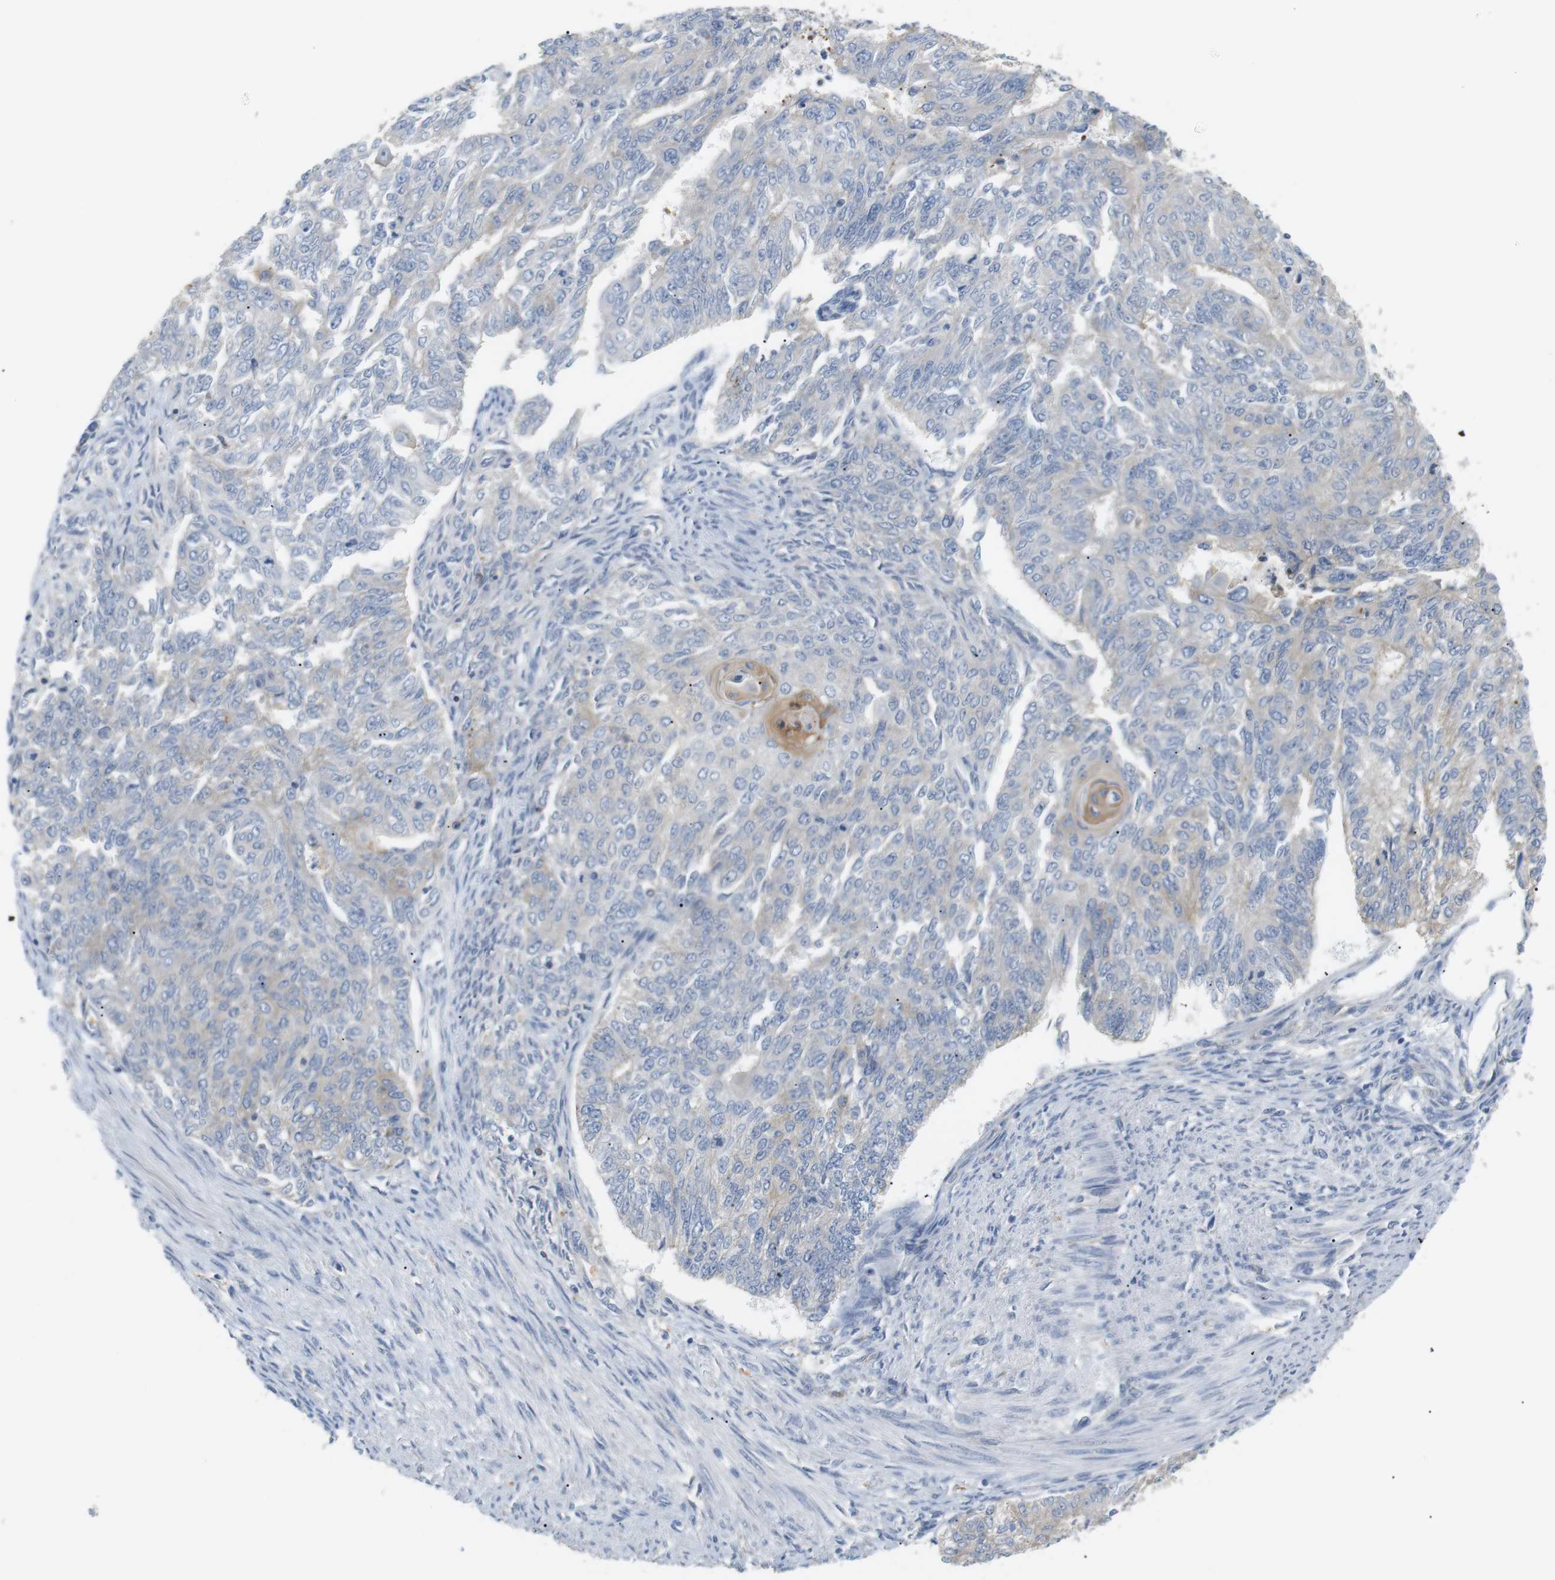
{"staining": {"intensity": "negative", "quantity": "none", "location": "none"}, "tissue": "endometrial cancer", "cell_type": "Tumor cells", "image_type": "cancer", "snomed": [{"axis": "morphology", "description": "Adenocarcinoma, NOS"}, {"axis": "topography", "description": "Endometrium"}], "caption": "An image of endometrial cancer (adenocarcinoma) stained for a protein demonstrates no brown staining in tumor cells. (Immunohistochemistry (ihc), brightfield microscopy, high magnification).", "gene": "TMEM200A", "patient": {"sex": "female", "age": 32}}